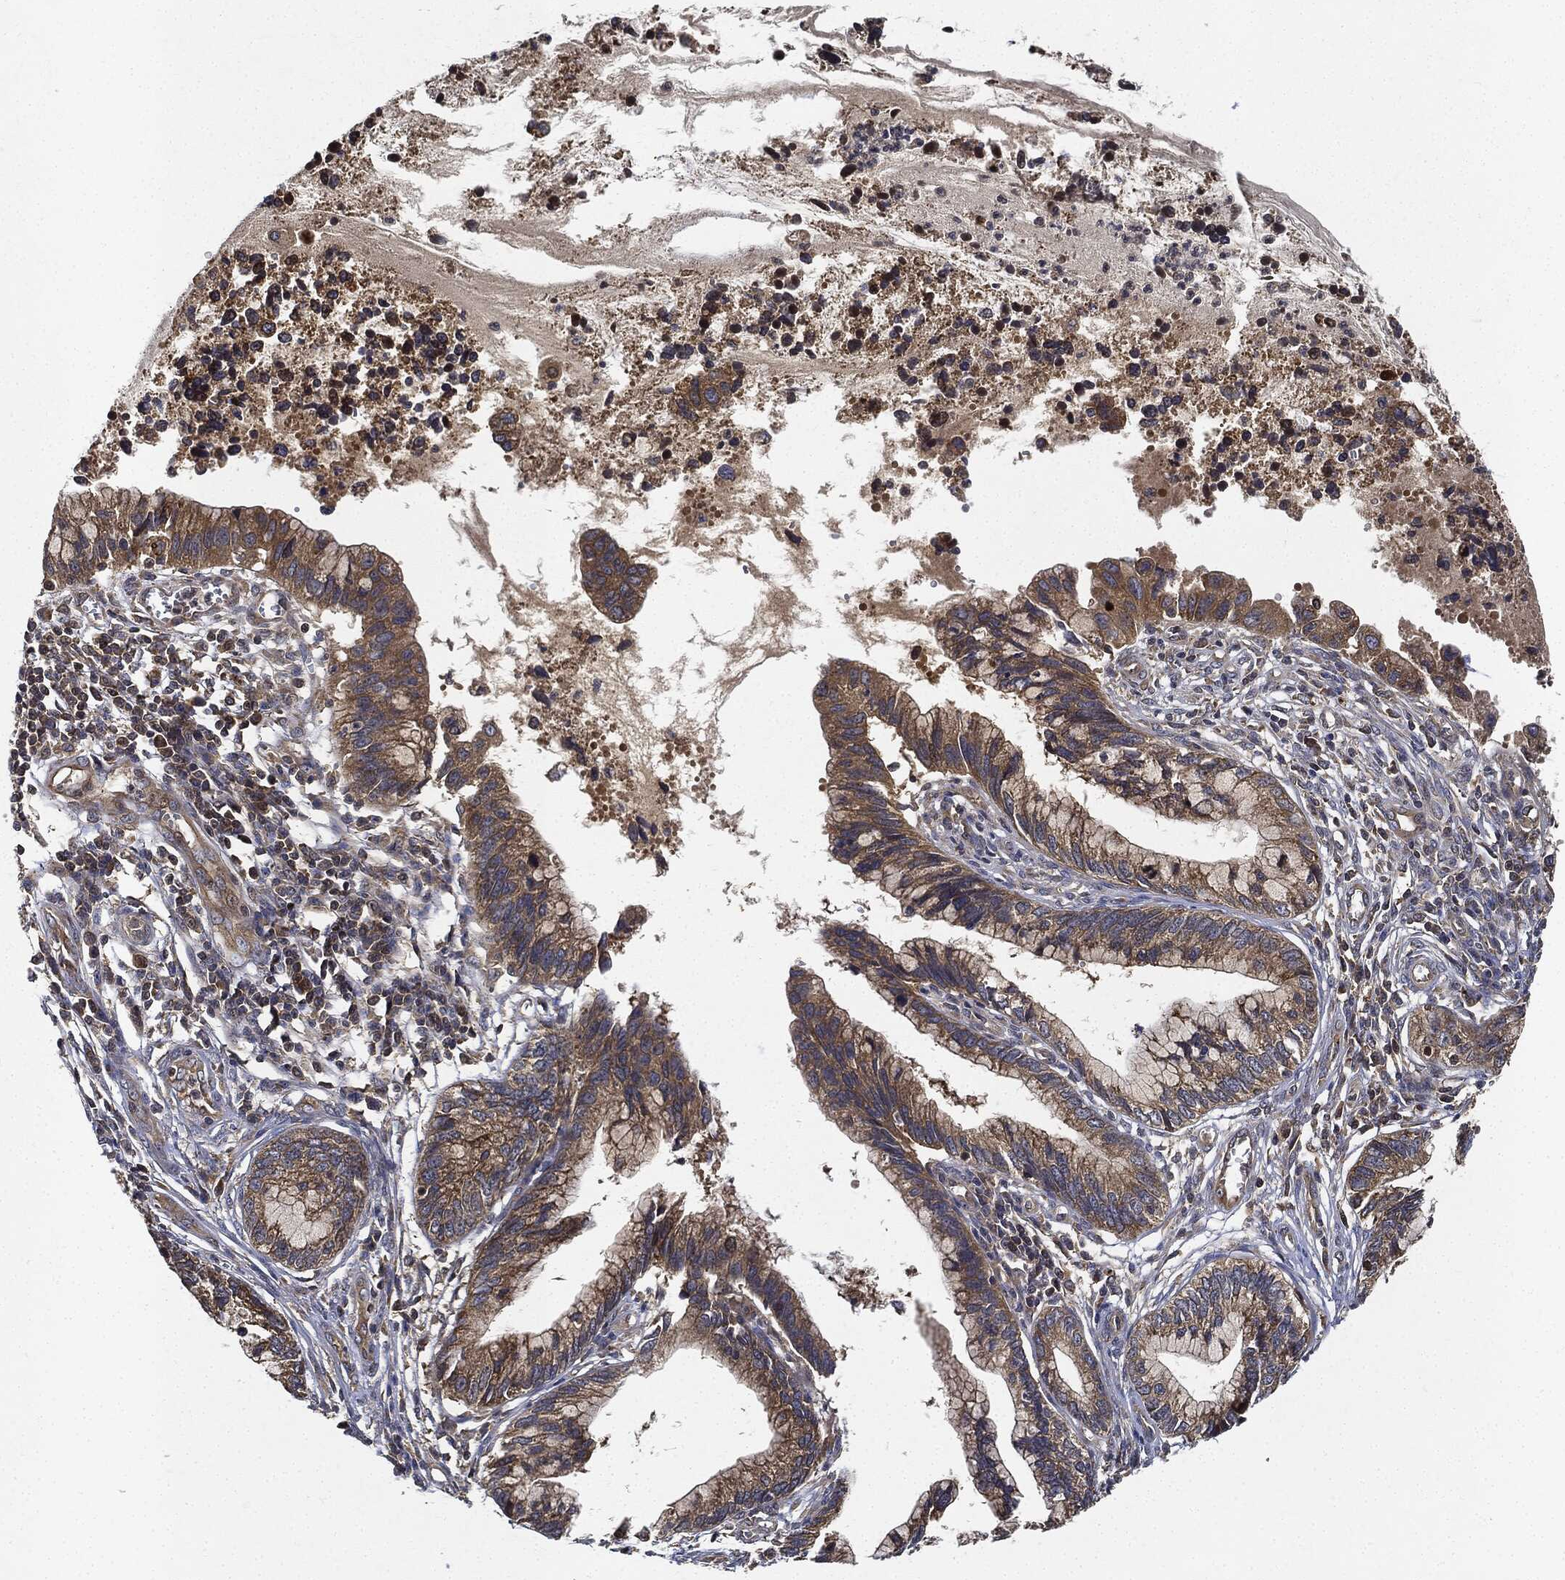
{"staining": {"intensity": "moderate", "quantity": ">75%", "location": "cytoplasmic/membranous"}, "tissue": "cervical cancer", "cell_type": "Tumor cells", "image_type": "cancer", "snomed": [{"axis": "morphology", "description": "Adenocarcinoma, NOS"}, {"axis": "topography", "description": "Cervix"}], "caption": "The histopathology image exhibits staining of cervical adenocarcinoma, revealing moderate cytoplasmic/membranous protein positivity (brown color) within tumor cells. Nuclei are stained in blue.", "gene": "MLST8", "patient": {"sex": "female", "age": 44}}